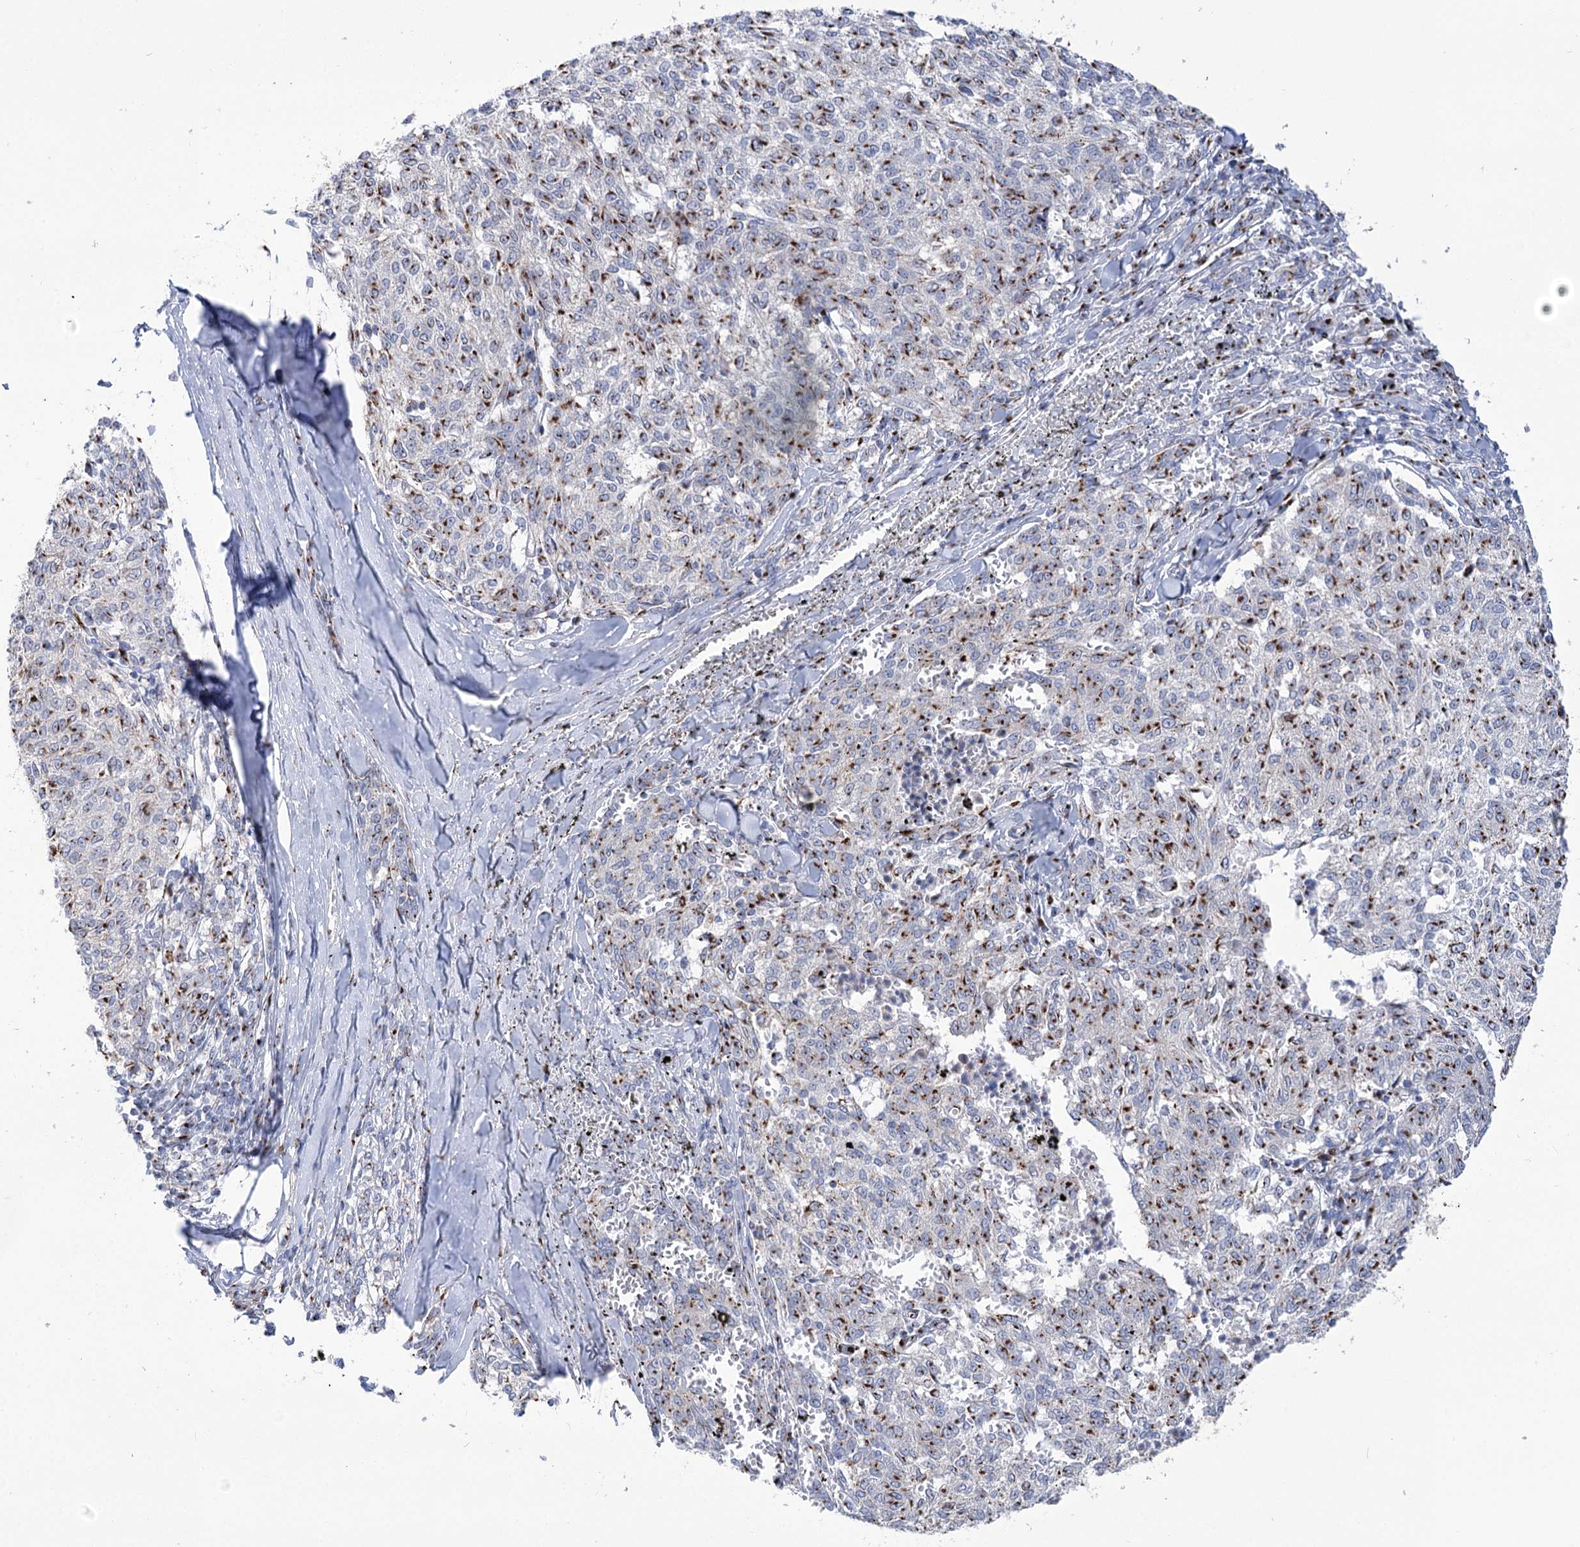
{"staining": {"intensity": "moderate", "quantity": ">75%", "location": "cytoplasmic/membranous"}, "tissue": "melanoma", "cell_type": "Tumor cells", "image_type": "cancer", "snomed": [{"axis": "morphology", "description": "Malignant melanoma, NOS"}, {"axis": "topography", "description": "Skin"}], "caption": "A micrograph showing moderate cytoplasmic/membranous staining in about >75% of tumor cells in melanoma, as visualized by brown immunohistochemical staining.", "gene": "TMEM165", "patient": {"sex": "female", "age": 72}}